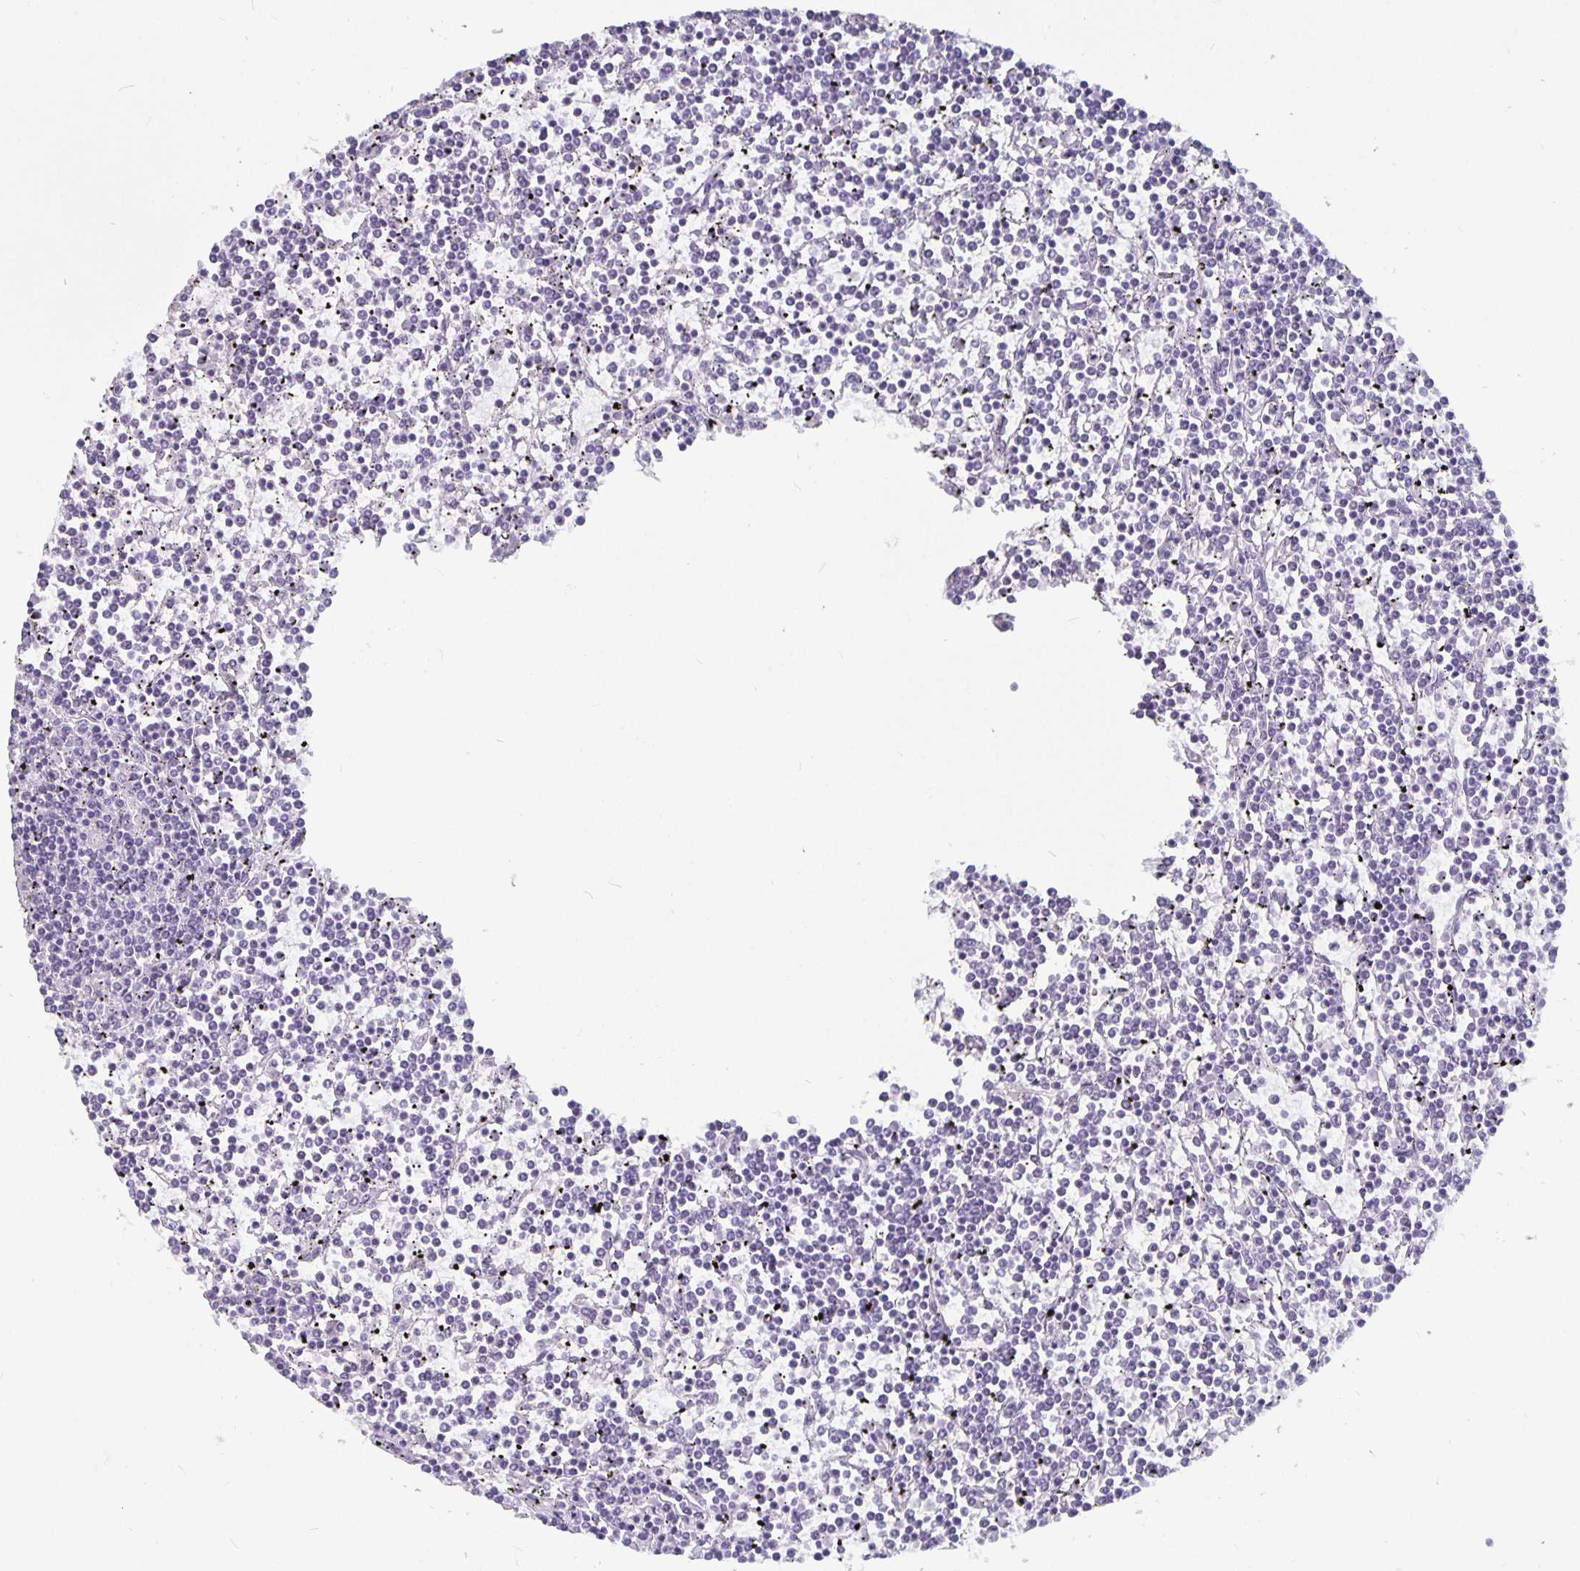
{"staining": {"intensity": "negative", "quantity": "none", "location": "none"}, "tissue": "lymphoma", "cell_type": "Tumor cells", "image_type": "cancer", "snomed": [{"axis": "morphology", "description": "Malignant lymphoma, non-Hodgkin's type, Low grade"}, {"axis": "topography", "description": "Spleen"}], "caption": "This image is of lymphoma stained with immunohistochemistry (IHC) to label a protein in brown with the nuclei are counter-stained blue. There is no expression in tumor cells.", "gene": "OLIG2", "patient": {"sex": "female", "age": 19}}